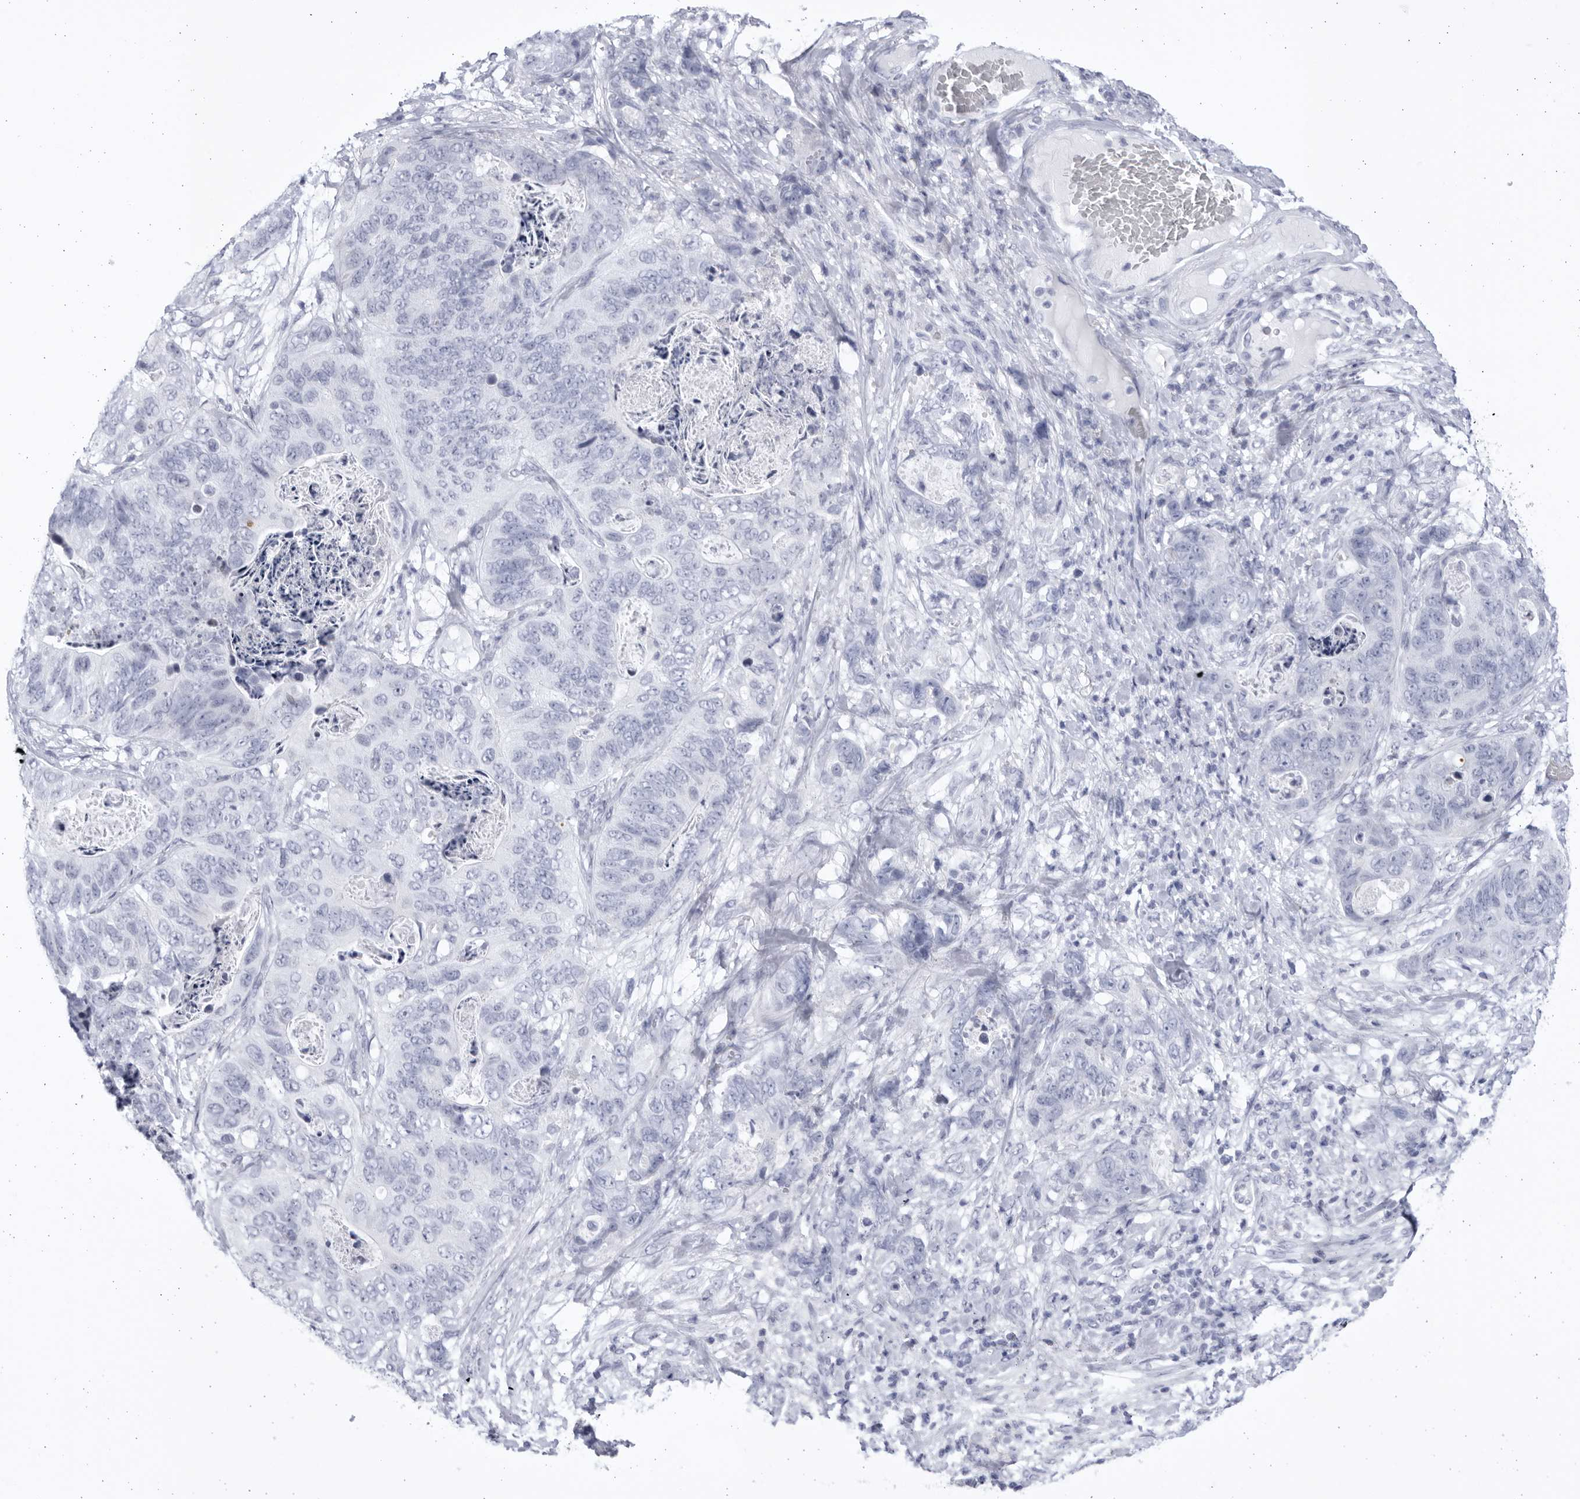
{"staining": {"intensity": "negative", "quantity": "none", "location": "none"}, "tissue": "stomach cancer", "cell_type": "Tumor cells", "image_type": "cancer", "snomed": [{"axis": "morphology", "description": "Normal tissue, NOS"}, {"axis": "morphology", "description": "Adenocarcinoma, NOS"}, {"axis": "topography", "description": "Stomach"}], "caption": "Stomach cancer stained for a protein using immunohistochemistry demonstrates no expression tumor cells.", "gene": "CCDC181", "patient": {"sex": "female", "age": 89}}